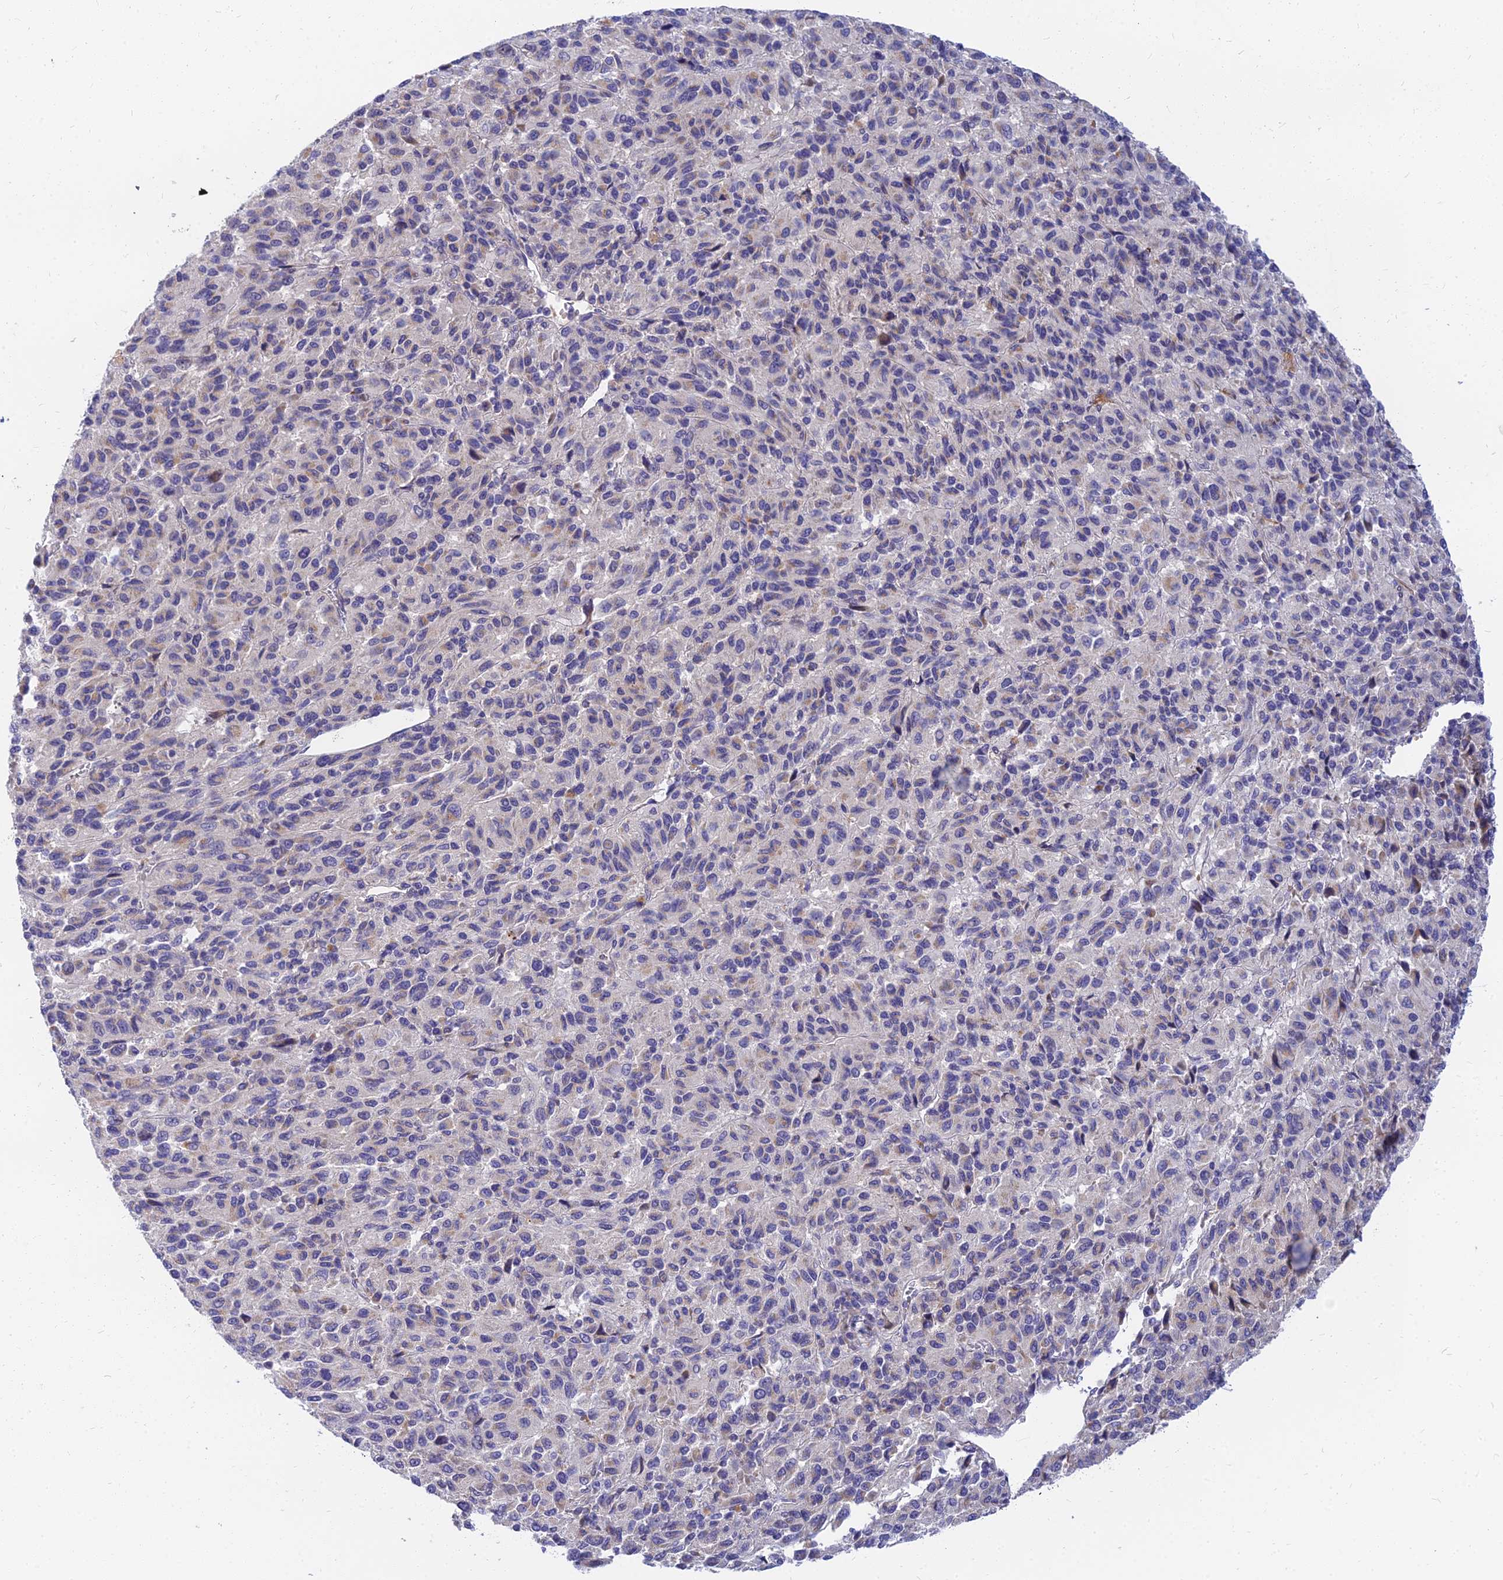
{"staining": {"intensity": "negative", "quantity": "none", "location": "none"}, "tissue": "melanoma", "cell_type": "Tumor cells", "image_type": "cancer", "snomed": [{"axis": "morphology", "description": "Malignant melanoma, Metastatic site"}, {"axis": "topography", "description": "Lung"}], "caption": "Tumor cells are negative for brown protein staining in malignant melanoma (metastatic site). The staining is performed using DAB brown chromogen with nuclei counter-stained in using hematoxylin.", "gene": "ANKS4B", "patient": {"sex": "male", "age": 64}}